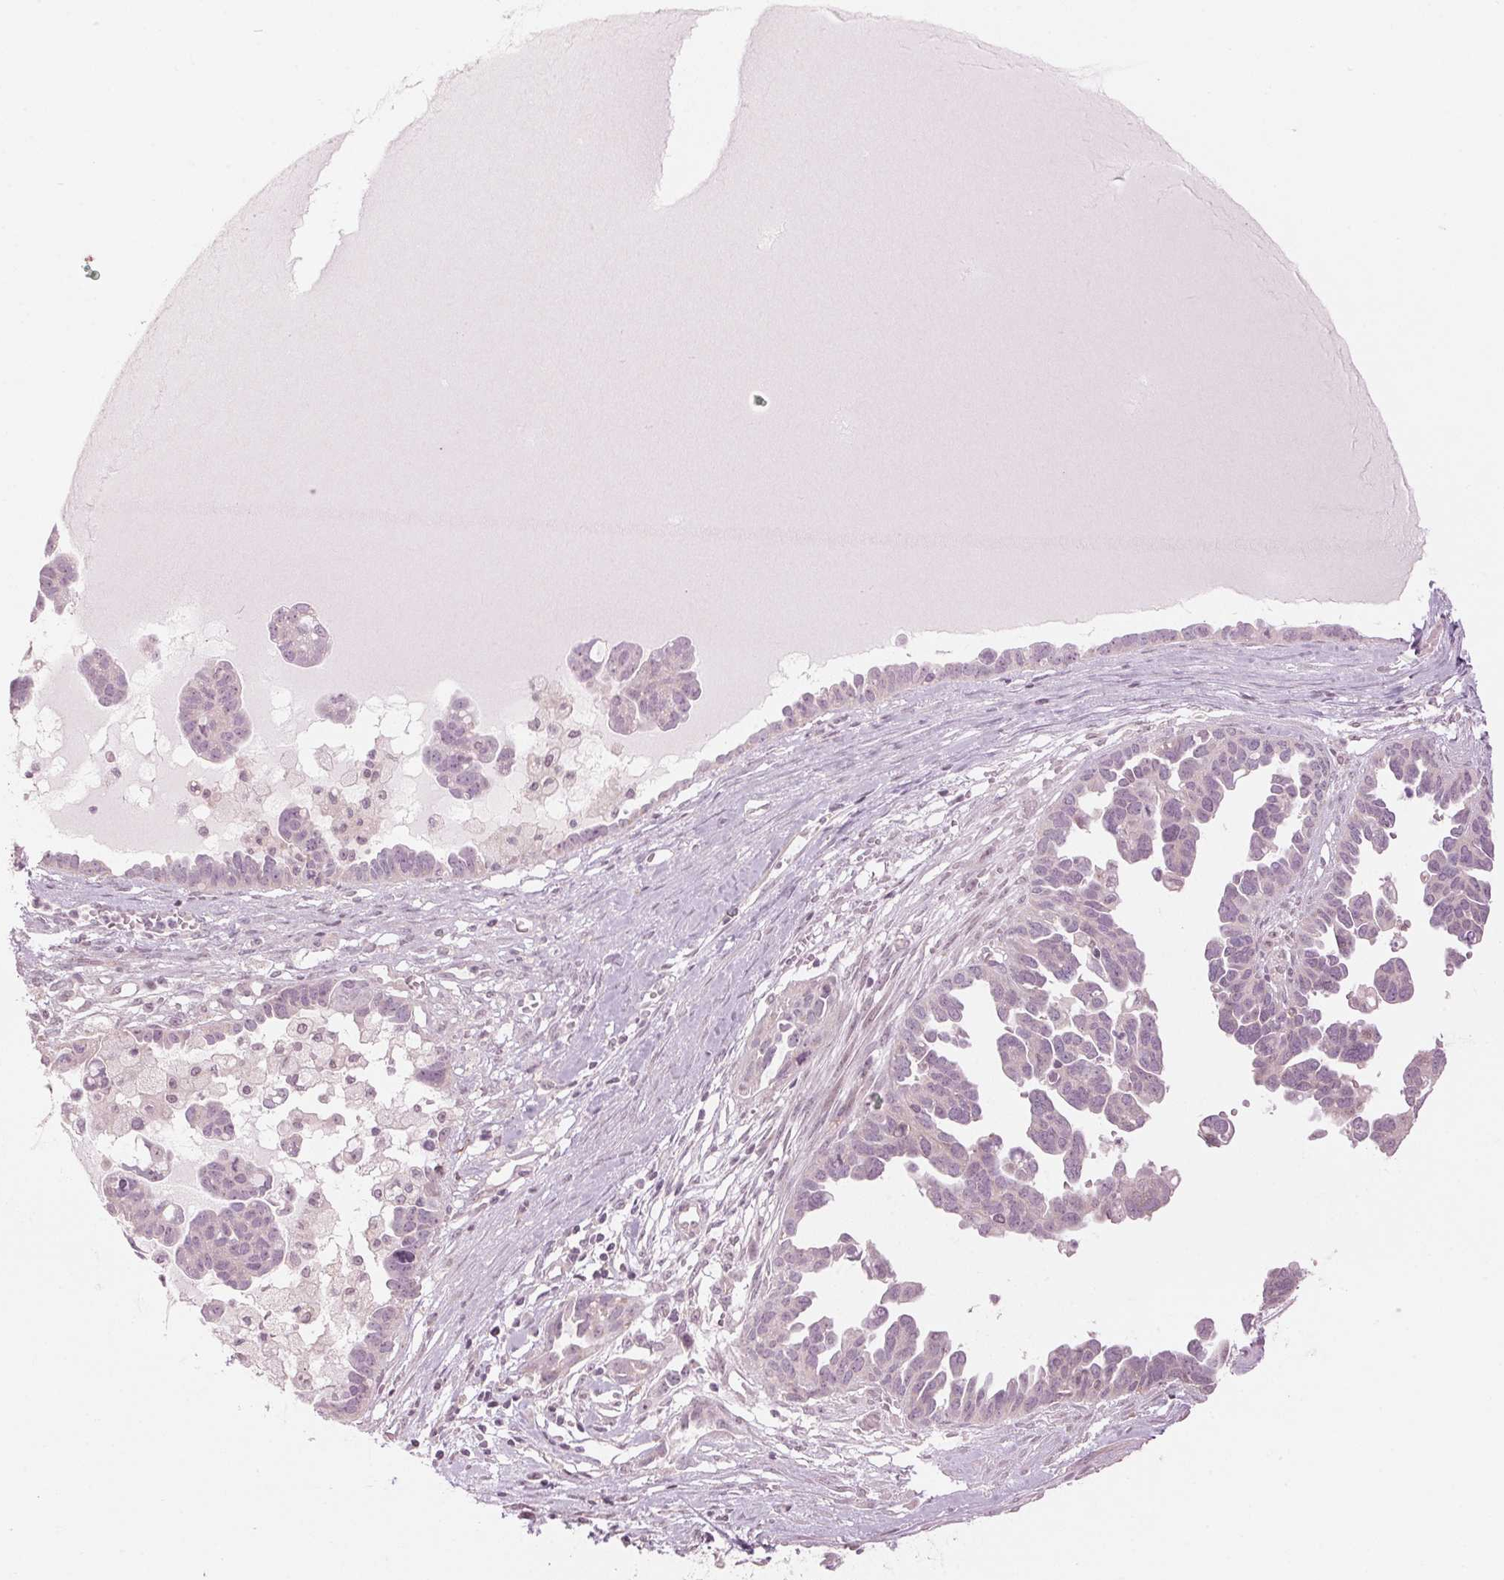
{"staining": {"intensity": "negative", "quantity": "none", "location": "none"}, "tissue": "ovarian cancer", "cell_type": "Tumor cells", "image_type": "cancer", "snomed": [{"axis": "morphology", "description": "Cystadenocarcinoma, serous, NOS"}, {"axis": "topography", "description": "Ovary"}], "caption": "Tumor cells show no significant protein expression in ovarian cancer.", "gene": "TMED6", "patient": {"sex": "female", "age": 54}}